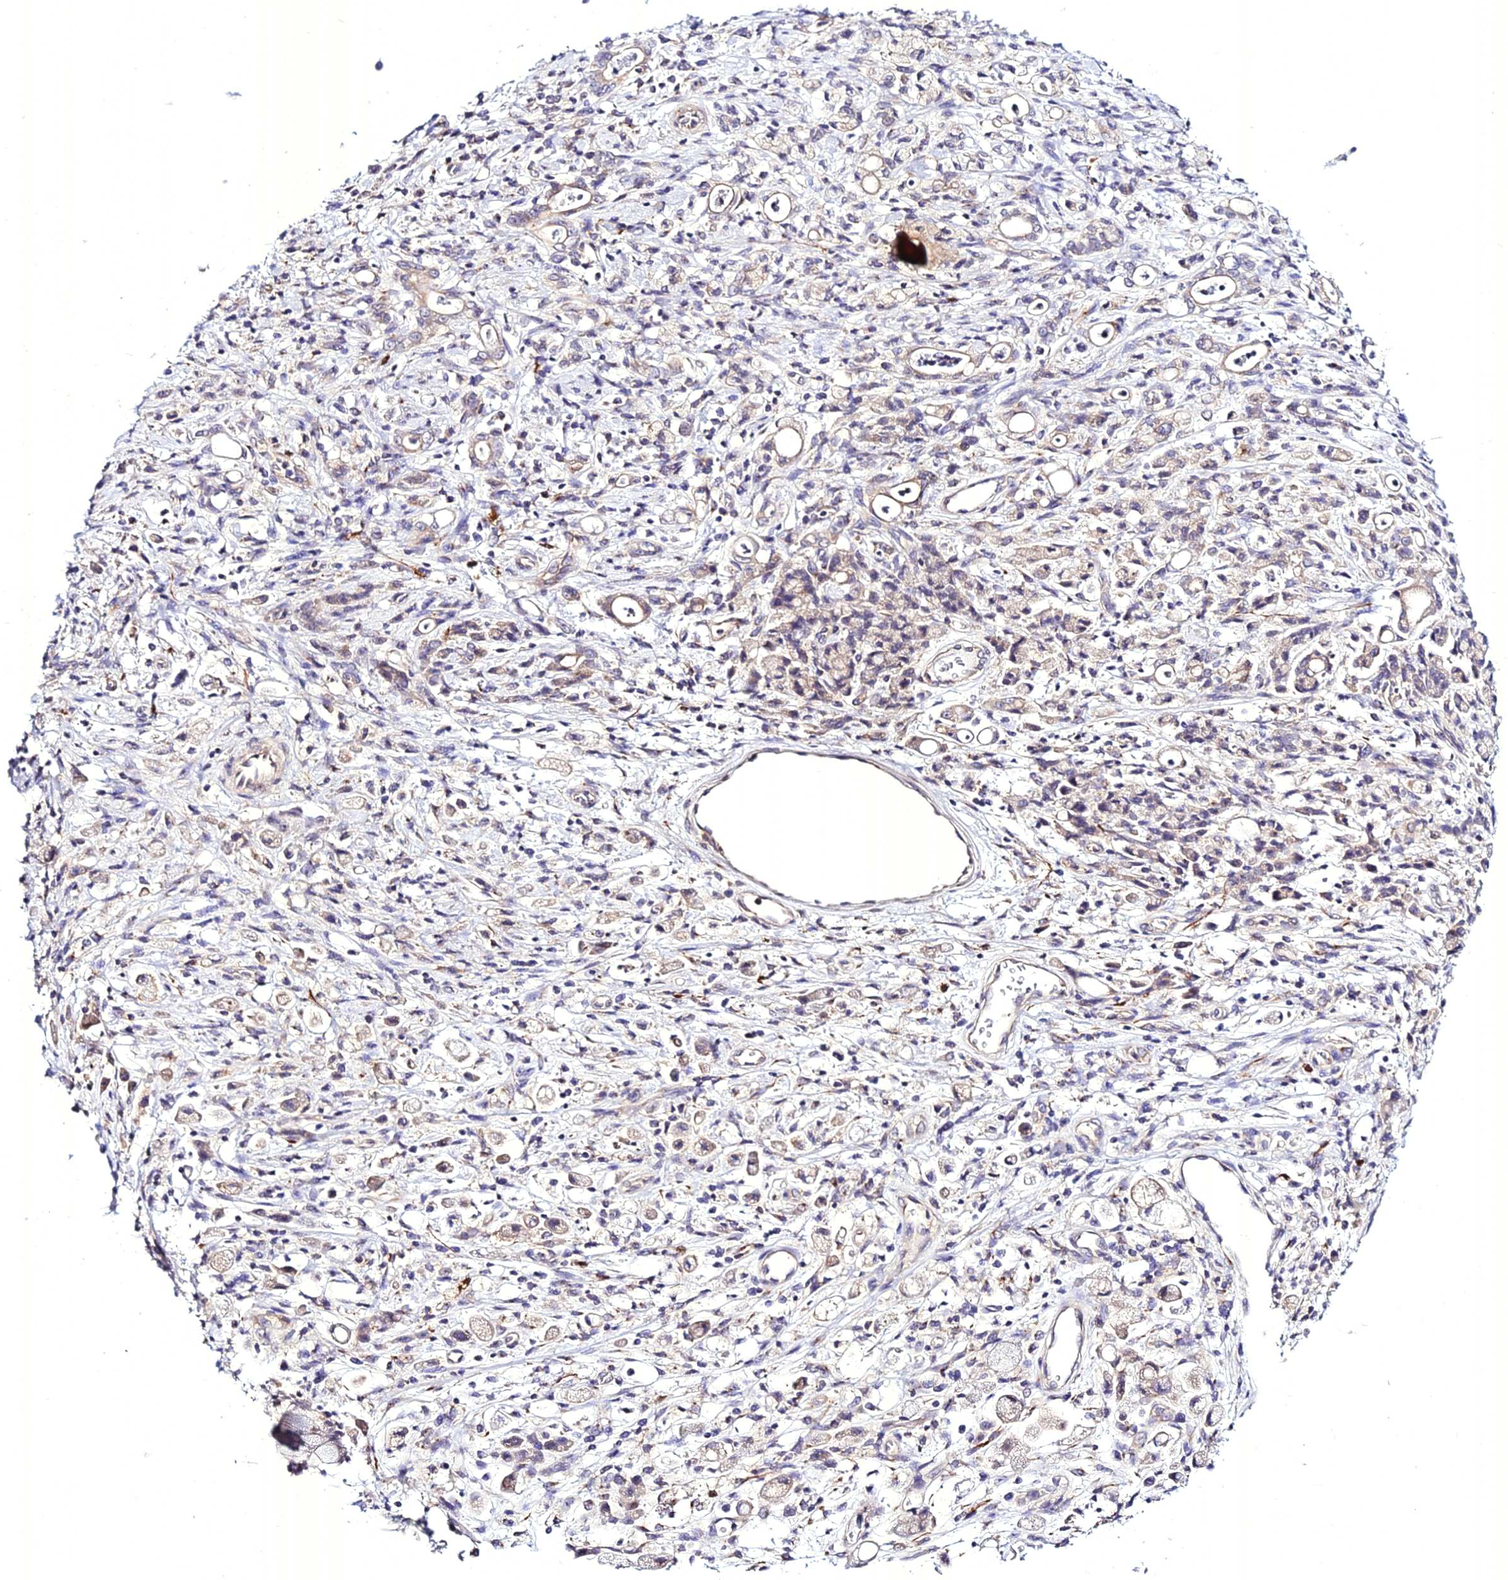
{"staining": {"intensity": "negative", "quantity": "none", "location": "none"}, "tissue": "stomach cancer", "cell_type": "Tumor cells", "image_type": "cancer", "snomed": [{"axis": "morphology", "description": "Adenocarcinoma, NOS"}, {"axis": "topography", "description": "Stomach"}], "caption": "An immunohistochemistry (IHC) photomicrograph of stomach cancer is shown. There is no staining in tumor cells of stomach cancer. Brightfield microscopy of IHC stained with DAB (3,3'-diaminobenzidine) (brown) and hematoxylin (blue), captured at high magnification.", "gene": "ATG16L2", "patient": {"sex": "female", "age": 60}}